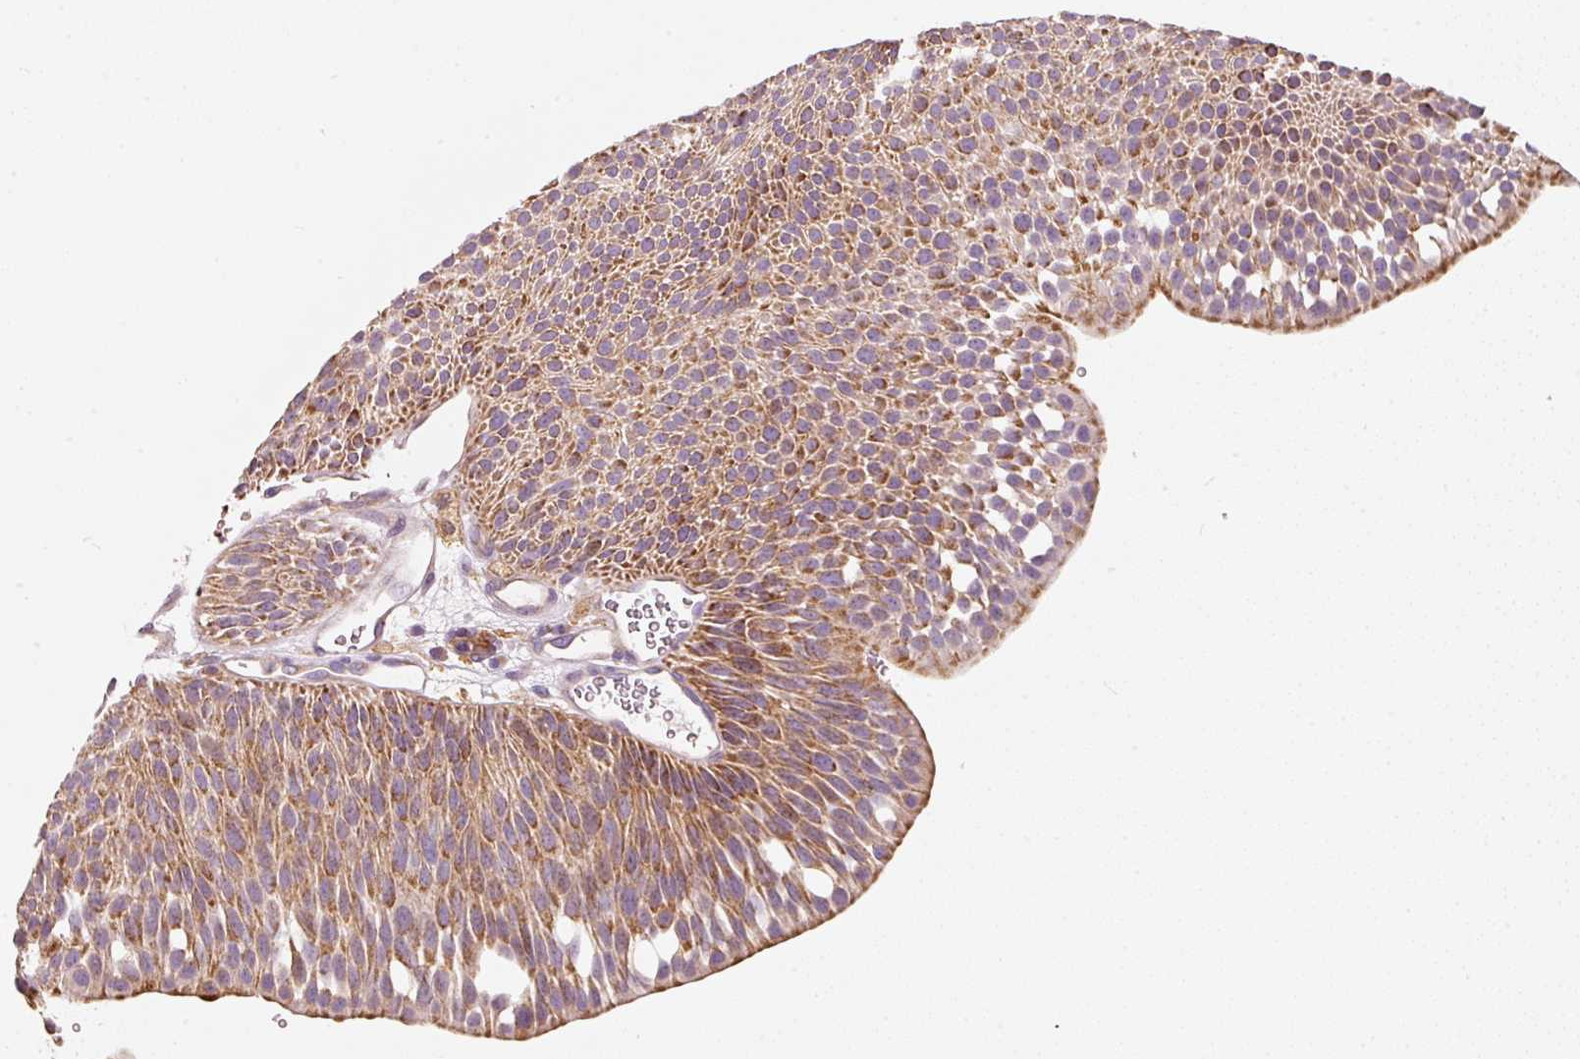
{"staining": {"intensity": "moderate", "quantity": ">75%", "location": "cytoplasmic/membranous"}, "tissue": "urothelial cancer", "cell_type": "Tumor cells", "image_type": "cancer", "snomed": [{"axis": "morphology", "description": "Urothelial carcinoma, NOS"}, {"axis": "topography", "description": "Urinary bladder"}], "caption": "Tumor cells reveal medium levels of moderate cytoplasmic/membranous staining in approximately >75% of cells in transitional cell carcinoma.", "gene": "IQGAP2", "patient": {"sex": "male", "age": 67}}